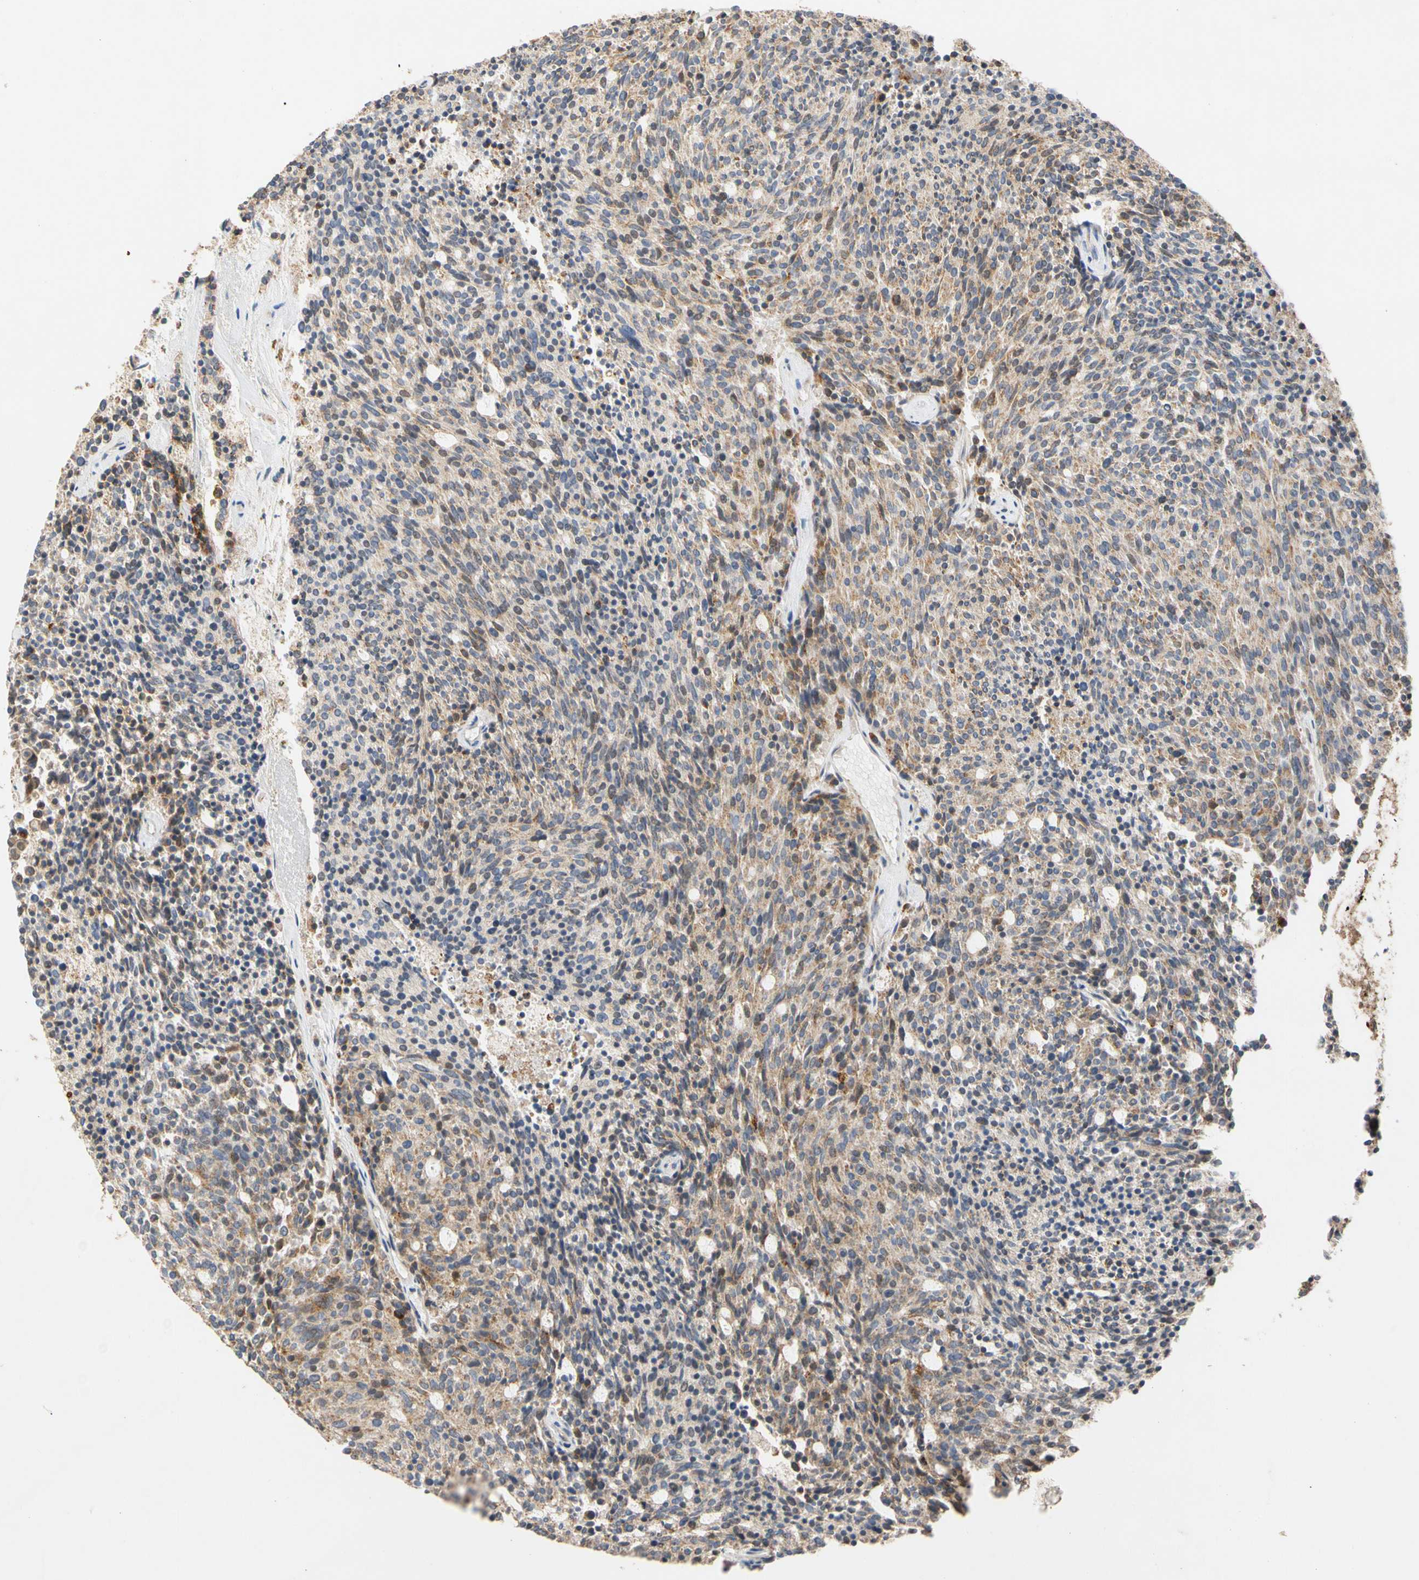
{"staining": {"intensity": "moderate", "quantity": ">75%", "location": "cytoplasmic/membranous"}, "tissue": "carcinoid", "cell_type": "Tumor cells", "image_type": "cancer", "snomed": [{"axis": "morphology", "description": "Carcinoid, malignant, NOS"}, {"axis": "topography", "description": "Pancreas"}], "caption": "Tumor cells display medium levels of moderate cytoplasmic/membranous positivity in about >75% of cells in human malignant carcinoid.", "gene": "GPD2", "patient": {"sex": "female", "age": 54}}